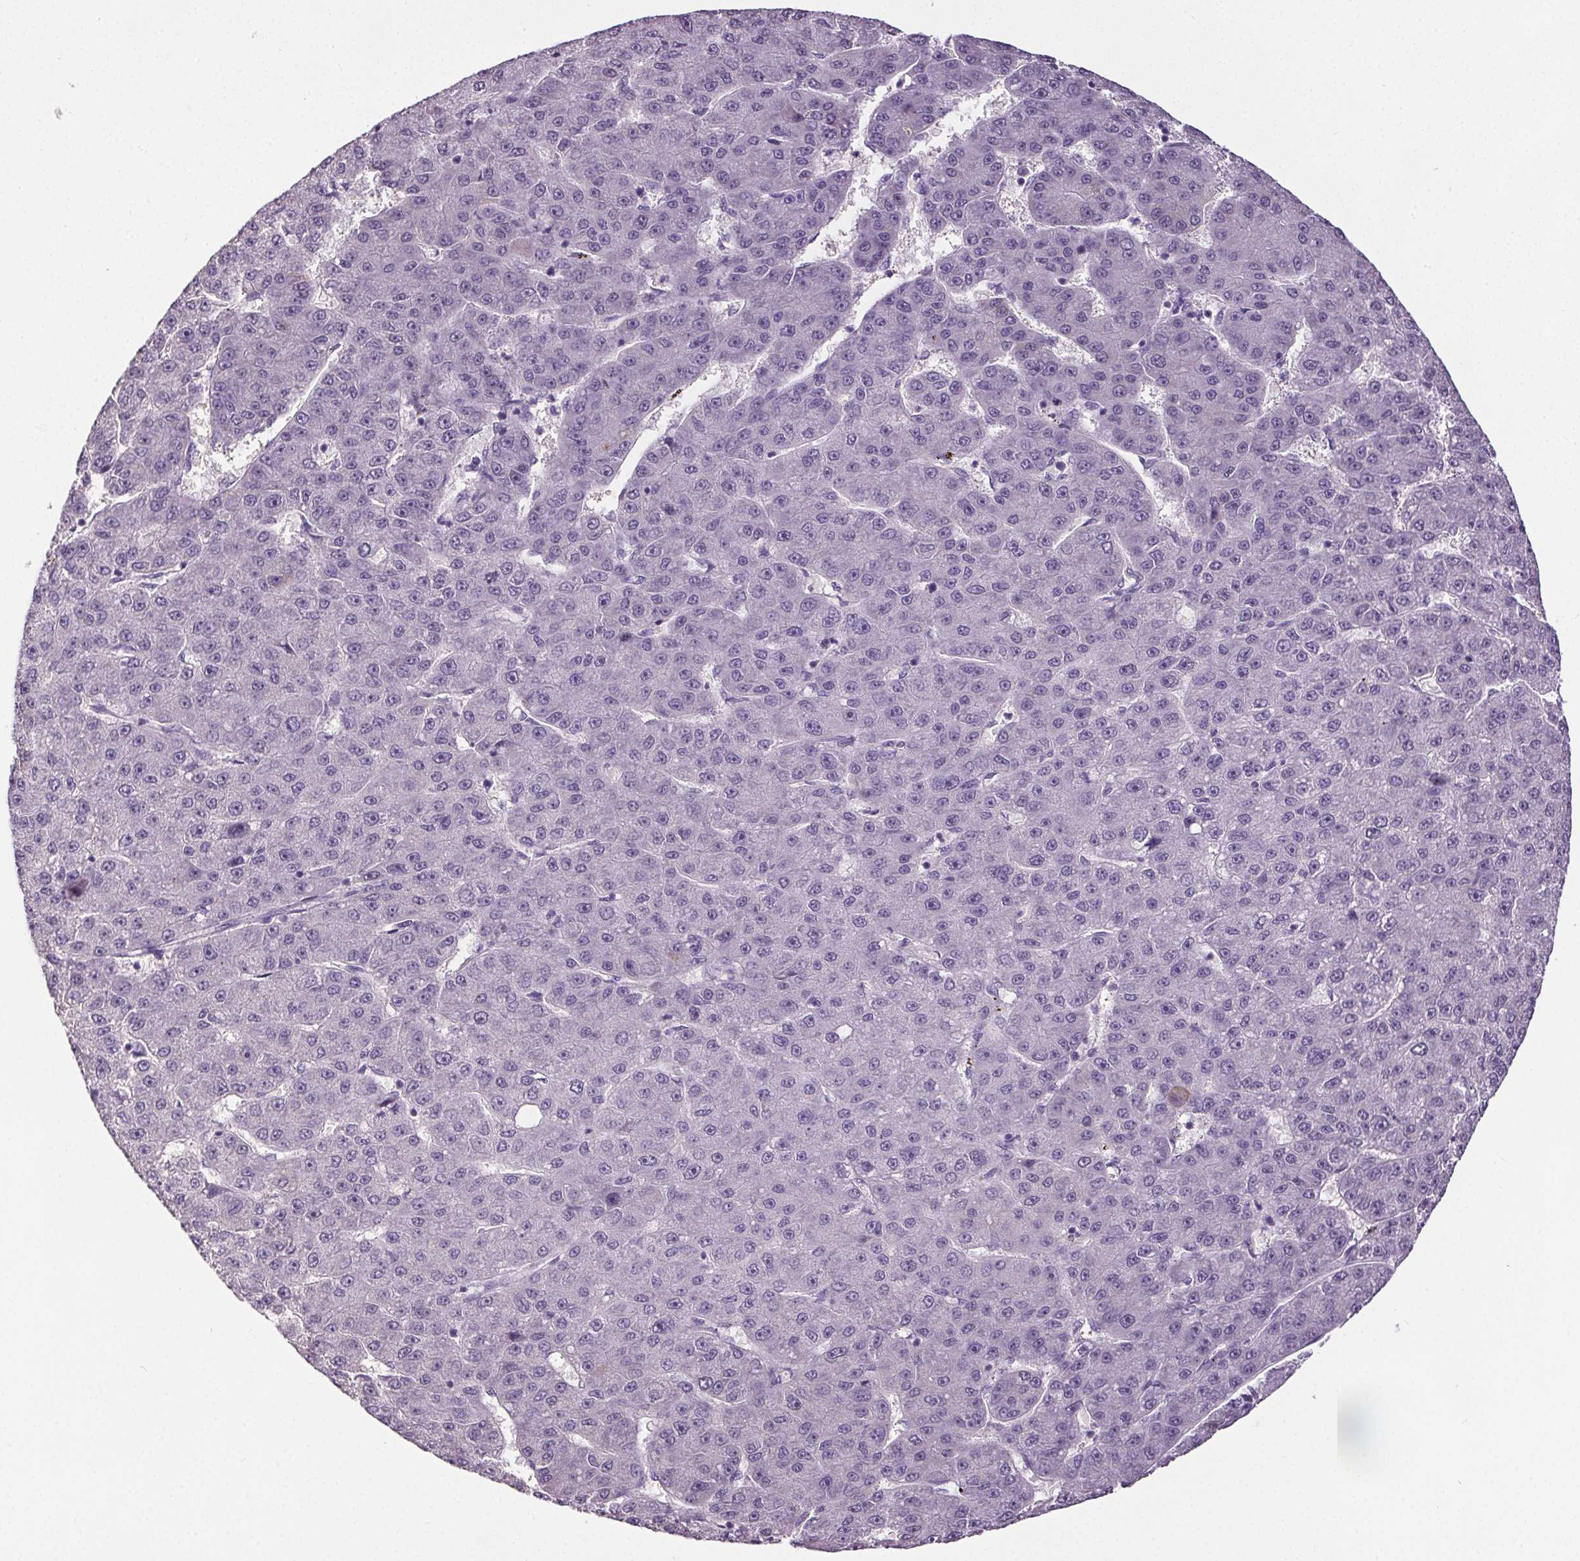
{"staining": {"intensity": "weak", "quantity": "<25%", "location": "cytoplasmic/membranous"}, "tissue": "liver cancer", "cell_type": "Tumor cells", "image_type": "cancer", "snomed": [{"axis": "morphology", "description": "Carcinoma, Hepatocellular, NOS"}, {"axis": "topography", "description": "Liver"}], "caption": "Immunohistochemistry of human liver cancer exhibits no staining in tumor cells.", "gene": "GPIHBP1", "patient": {"sex": "male", "age": 67}}